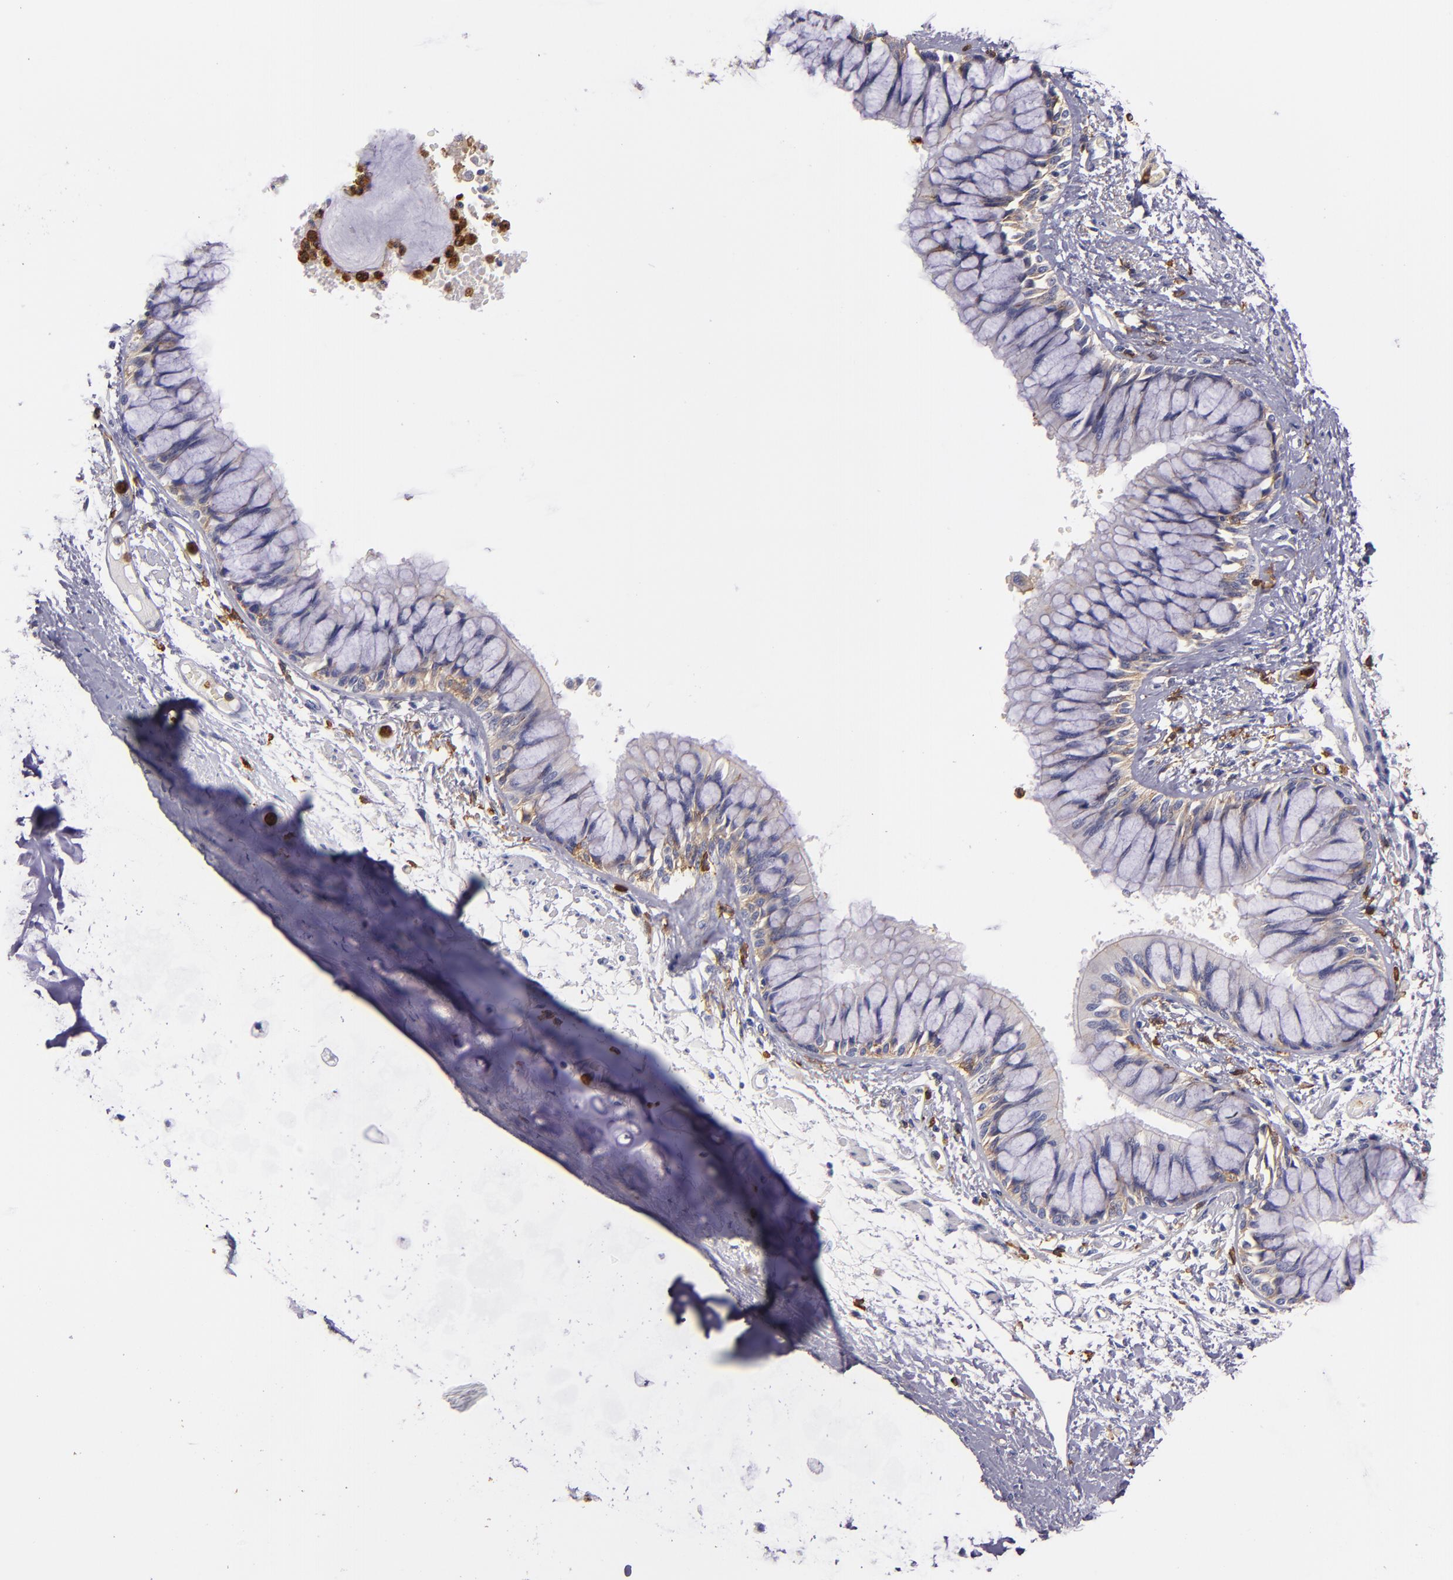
{"staining": {"intensity": "moderate", "quantity": ">75%", "location": "cytoplasmic/membranous"}, "tissue": "bronchus", "cell_type": "Respiratory epithelial cells", "image_type": "normal", "snomed": [{"axis": "morphology", "description": "Normal tissue, NOS"}, {"axis": "topography", "description": "Cartilage tissue"}, {"axis": "topography", "description": "Bronchus"}, {"axis": "topography", "description": "Lung"}, {"axis": "topography", "description": "Peripheral nerve tissue"}], "caption": "Brown immunohistochemical staining in normal human bronchus reveals moderate cytoplasmic/membranous staining in approximately >75% of respiratory epithelial cells. (brown staining indicates protein expression, while blue staining denotes nuclei).", "gene": "C5AR1", "patient": {"sex": "female", "age": 49}}